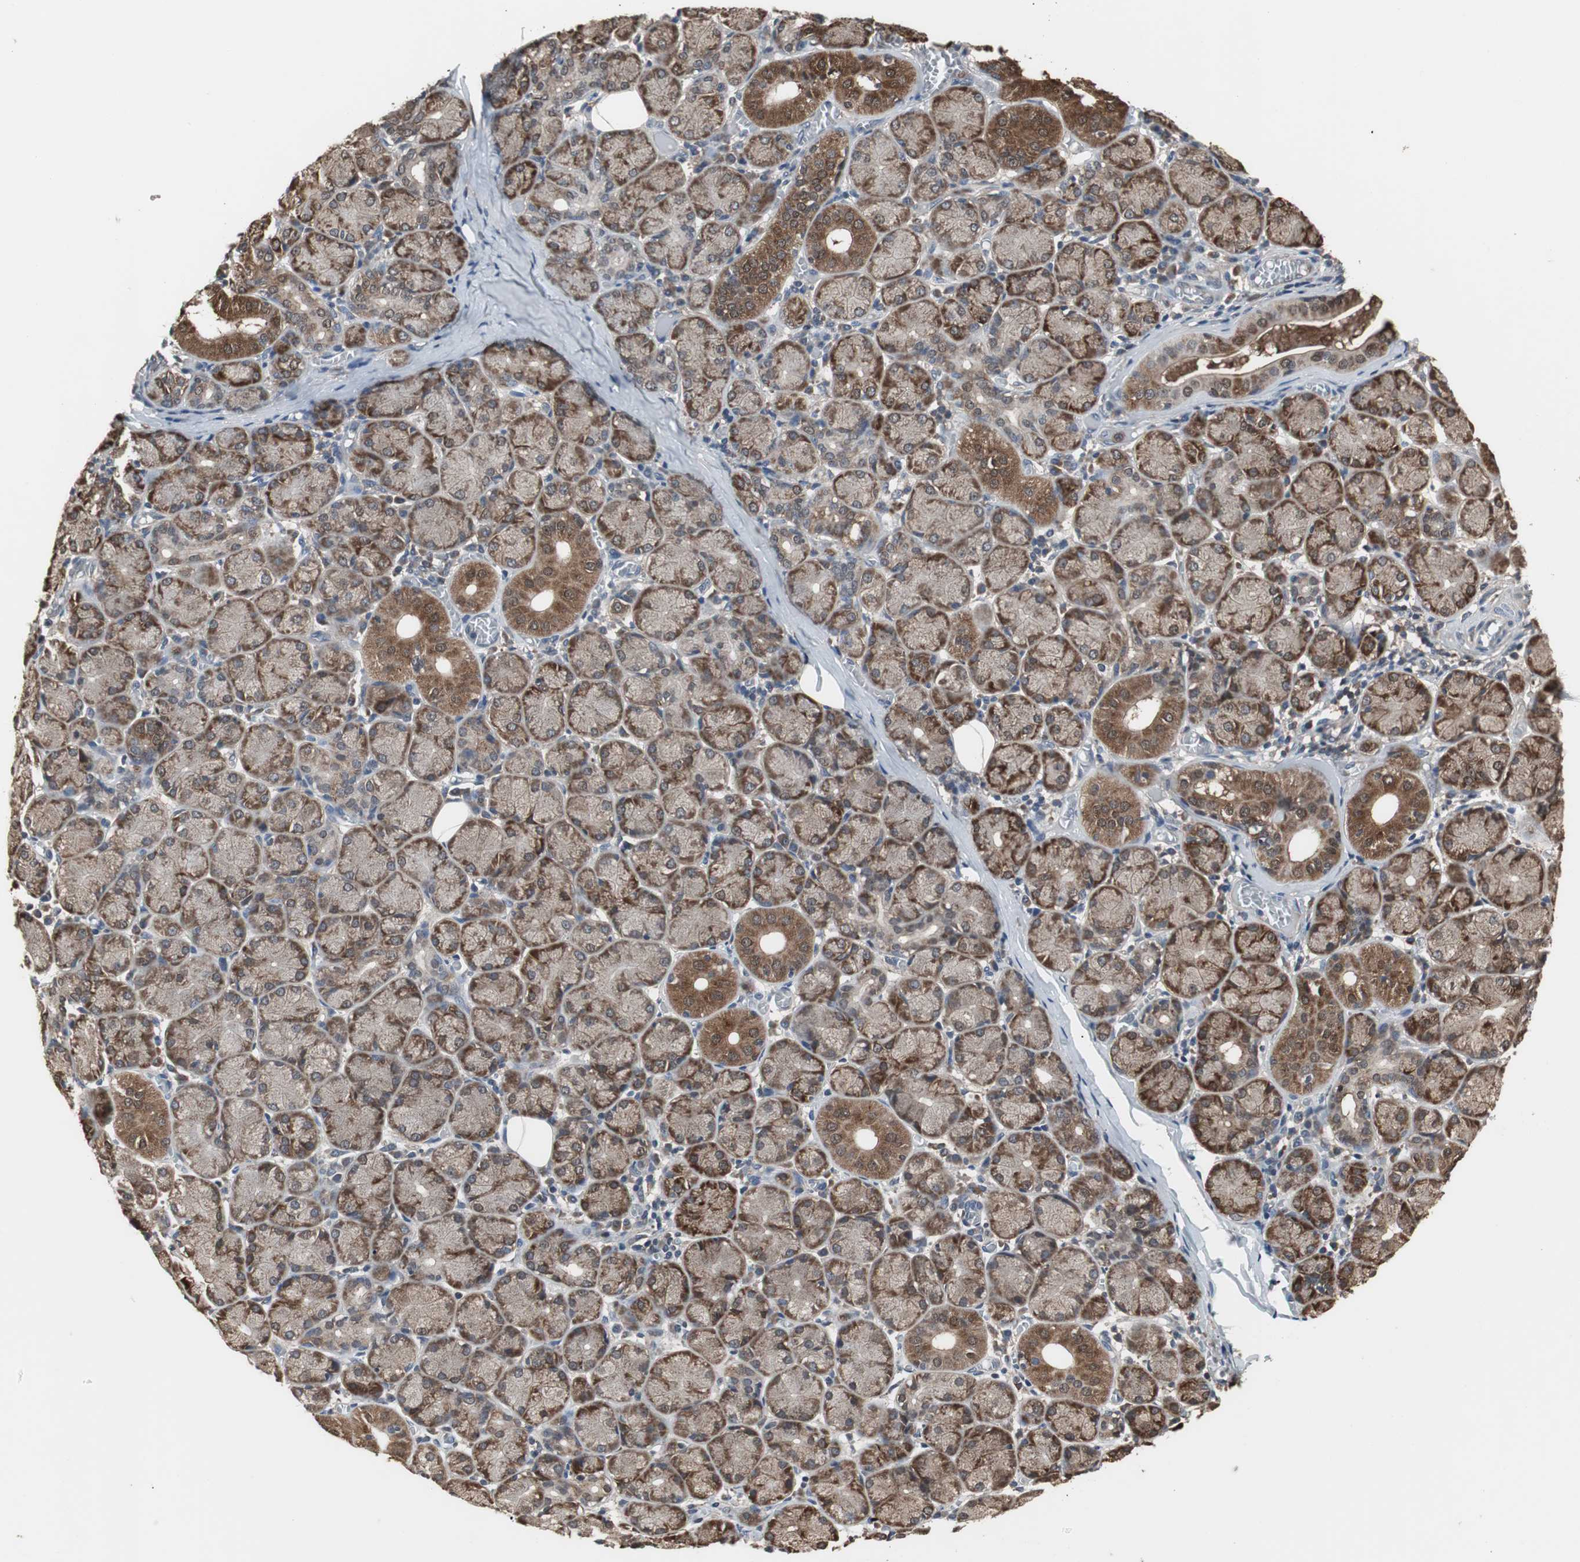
{"staining": {"intensity": "strong", "quantity": ">75%", "location": "cytoplasmic/membranous"}, "tissue": "salivary gland", "cell_type": "Glandular cells", "image_type": "normal", "snomed": [{"axis": "morphology", "description": "Normal tissue, NOS"}, {"axis": "topography", "description": "Salivary gland"}], "caption": "Immunohistochemical staining of unremarkable human salivary gland demonstrates strong cytoplasmic/membranous protein staining in approximately >75% of glandular cells.", "gene": "ZSCAN22", "patient": {"sex": "female", "age": 24}}